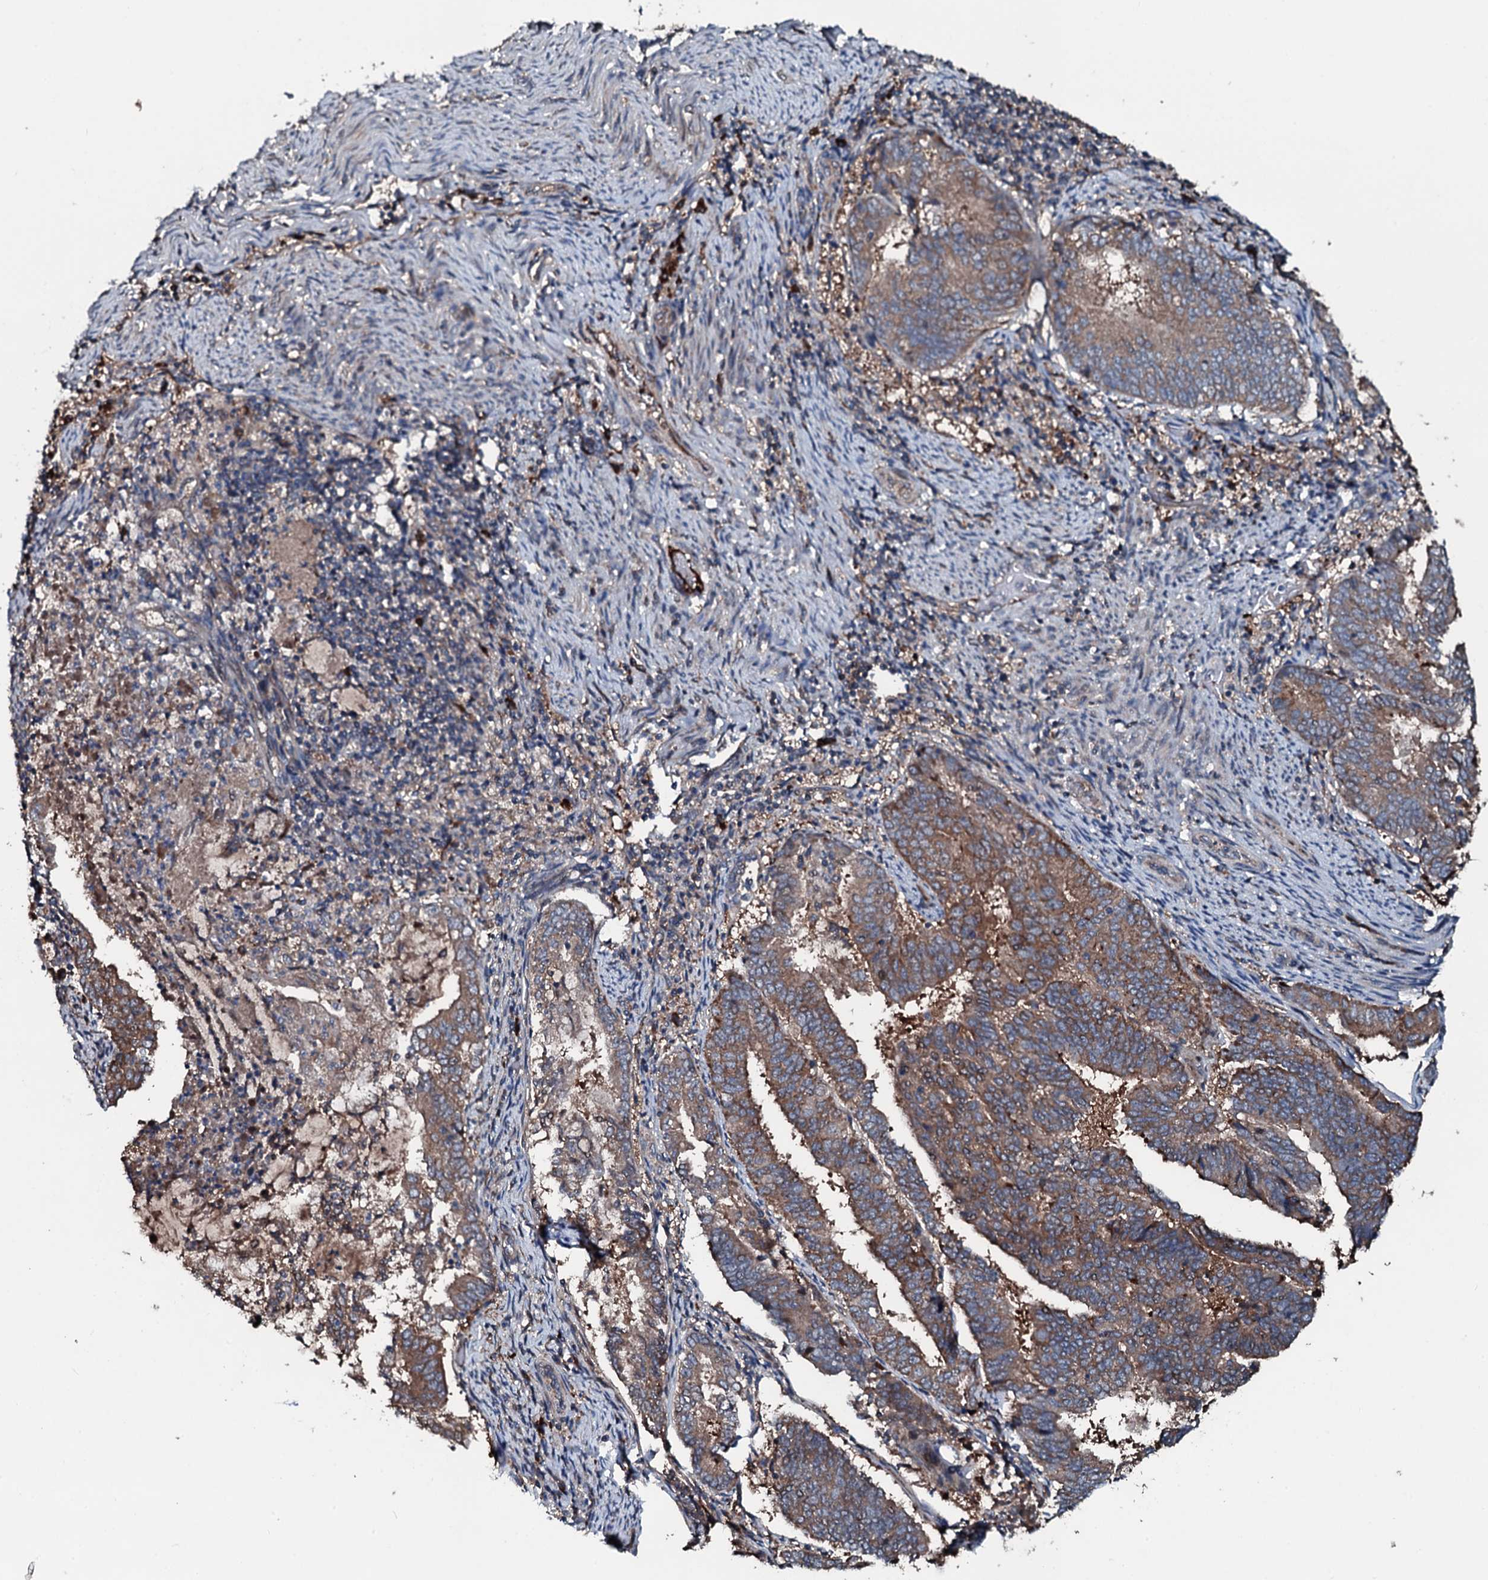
{"staining": {"intensity": "moderate", "quantity": ">75%", "location": "cytoplasmic/membranous"}, "tissue": "endometrial cancer", "cell_type": "Tumor cells", "image_type": "cancer", "snomed": [{"axis": "morphology", "description": "Adenocarcinoma, NOS"}, {"axis": "topography", "description": "Endometrium"}], "caption": "Immunohistochemical staining of human endometrial adenocarcinoma demonstrates medium levels of moderate cytoplasmic/membranous protein expression in approximately >75% of tumor cells. The staining was performed using DAB (3,3'-diaminobenzidine) to visualize the protein expression in brown, while the nuclei were stained in blue with hematoxylin (Magnification: 20x).", "gene": "AARS1", "patient": {"sex": "female", "age": 80}}